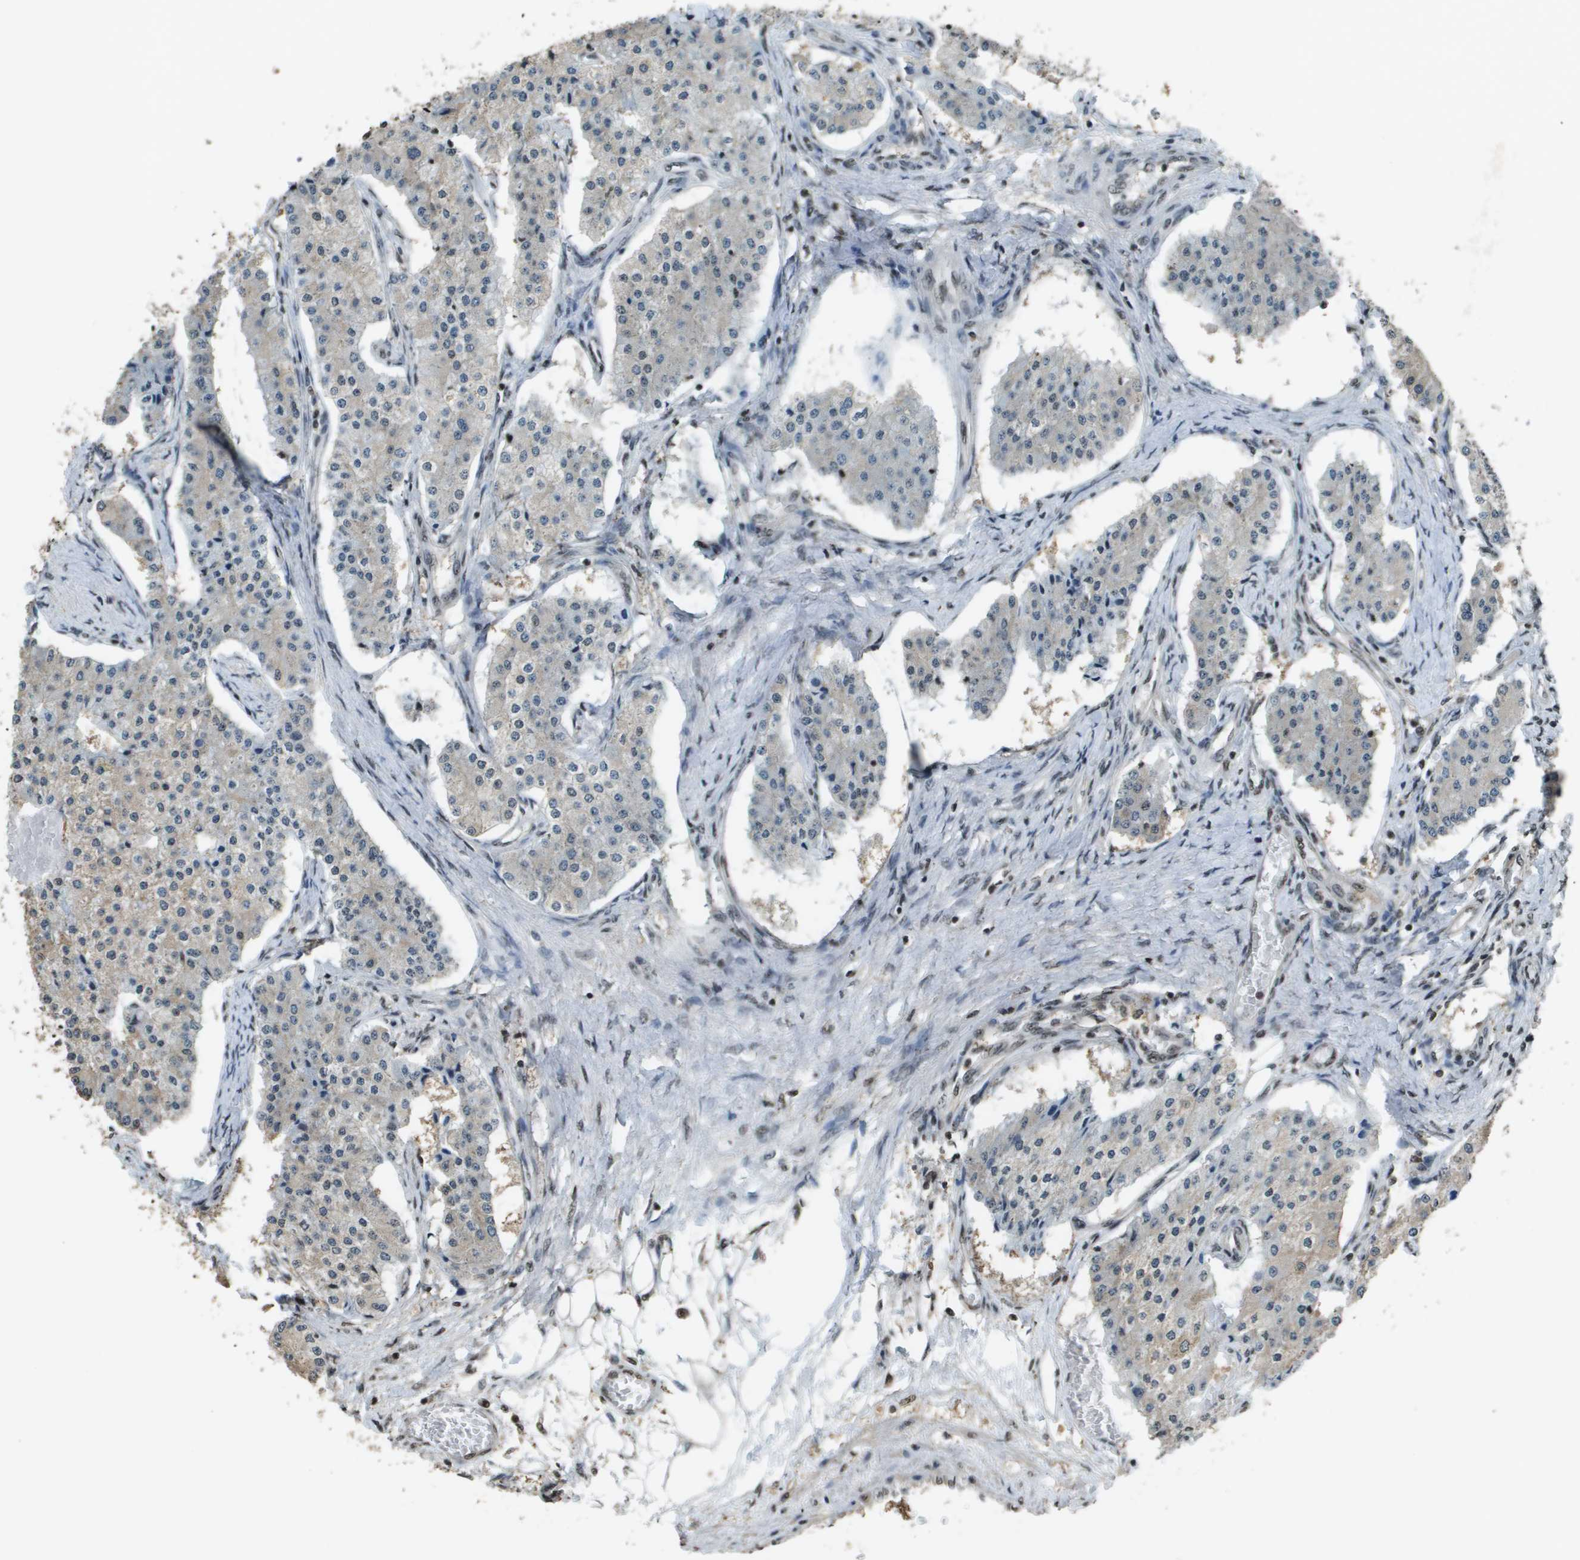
{"staining": {"intensity": "moderate", "quantity": "<25%", "location": "cytoplasmic/membranous"}, "tissue": "carcinoid", "cell_type": "Tumor cells", "image_type": "cancer", "snomed": [{"axis": "morphology", "description": "Carcinoid, malignant, NOS"}, {"axis": "topography", "description": "Colon"}], "caption": "Immunohistochemistry of malignant carcinoid shows low levels of moderate cytoplasmic/membranous expression in approximately <25% of tumor cells.", "gene": "SP100", "patient": {"sex": "female", "age": 52}}